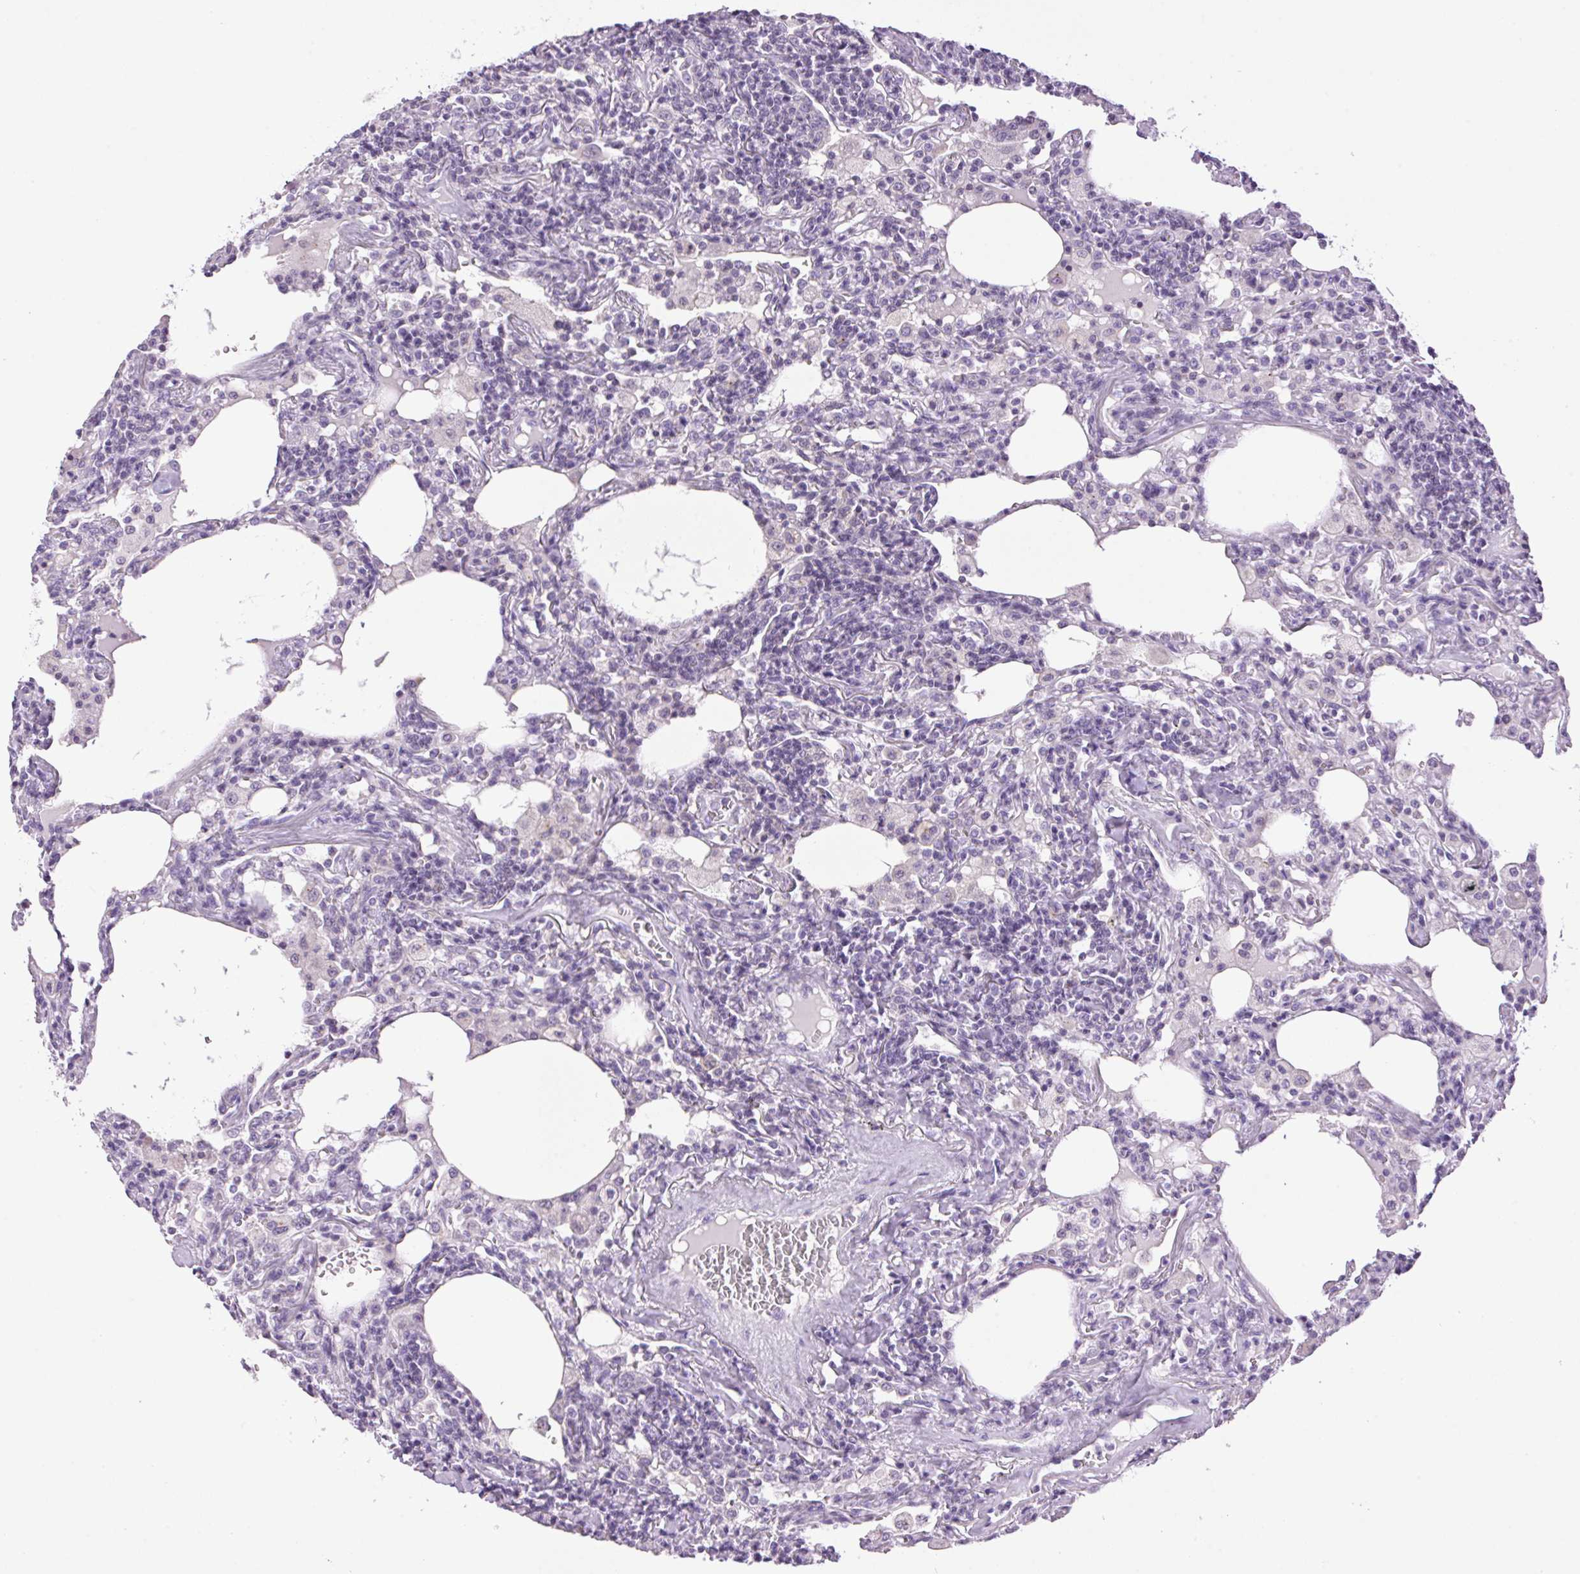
{"staining": {"intensity": "negative", "quantity": "none", "location": "none"}, "tissue": "lymphoma", "cell_type": "Tumor cells", "image_type": "cancer", "snomed": [{"axis": "morphology", "description": "Malignant lymphoma, non-Hodgkin's type, Low grade"}, {"axis": "topography", "description": "Lung"}], "caption": "Protein analysis of lymphoma demonstrates no significant staining in tumor cells.", "gene": "TMEM88B", "patient": {"sex": "female", "age": 71}}